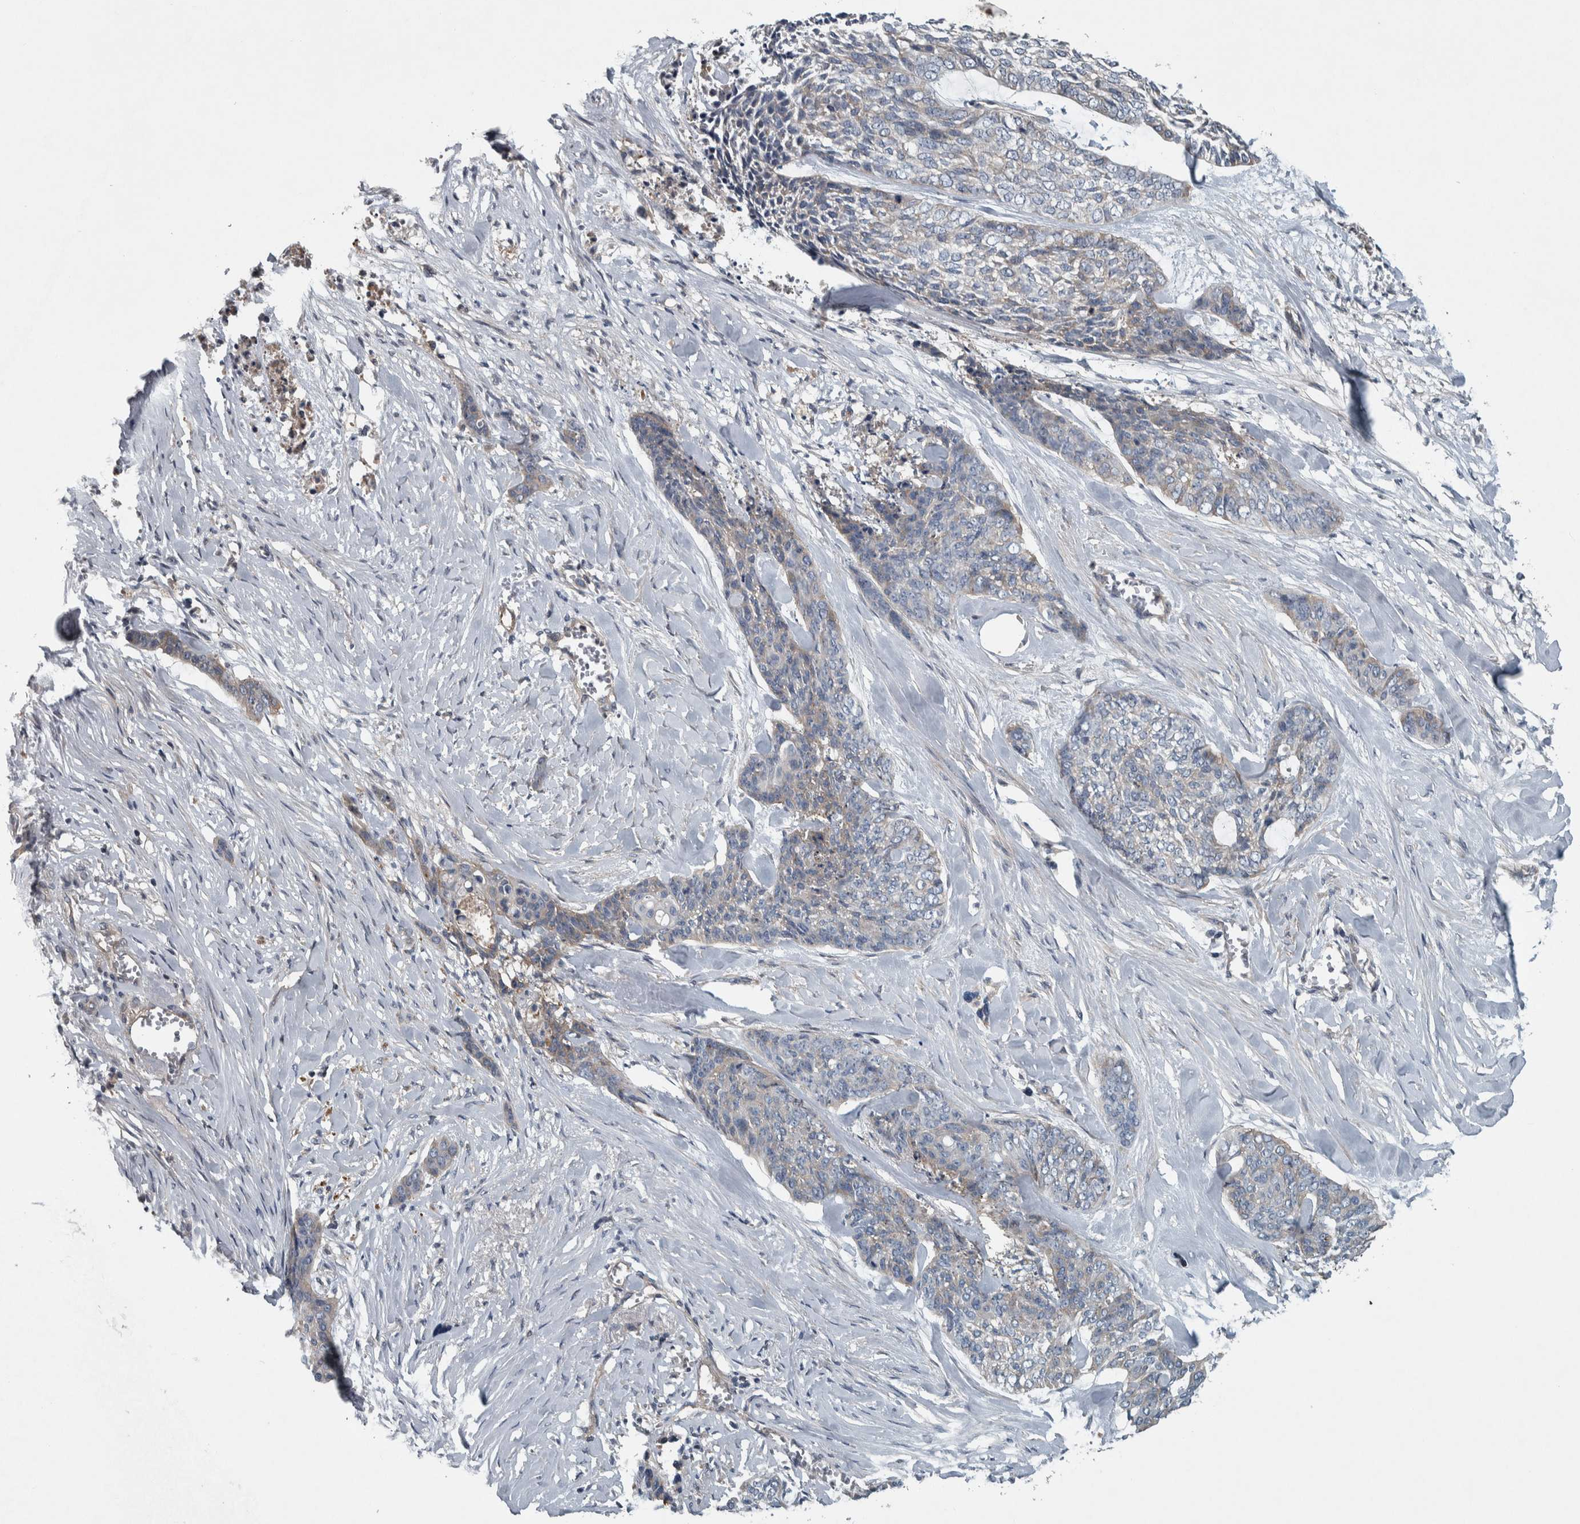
{"staining": {"intensity": "weak", "quantity": "<25%", "location": "cytoplasmic/membranous"}, "tissue": "skin cancer", "cell_type": "Tumor cells", "image_type": "cancer", "snomed": [{"axis": "morphology", "description": "Basal cell carcinoma"}, {"axis": "topography", "description": "Skin"}], "caption": "IHC photomicrograph of neoplastic tissue: skin cancer (basal cell carcinoma) stained with DAB (3,3'-diaminobenzidine) exhibits no significant protein positivity in tumor cells.", "gene": "SERPINC1", "patient": {"sex": "female", "age": 64}}